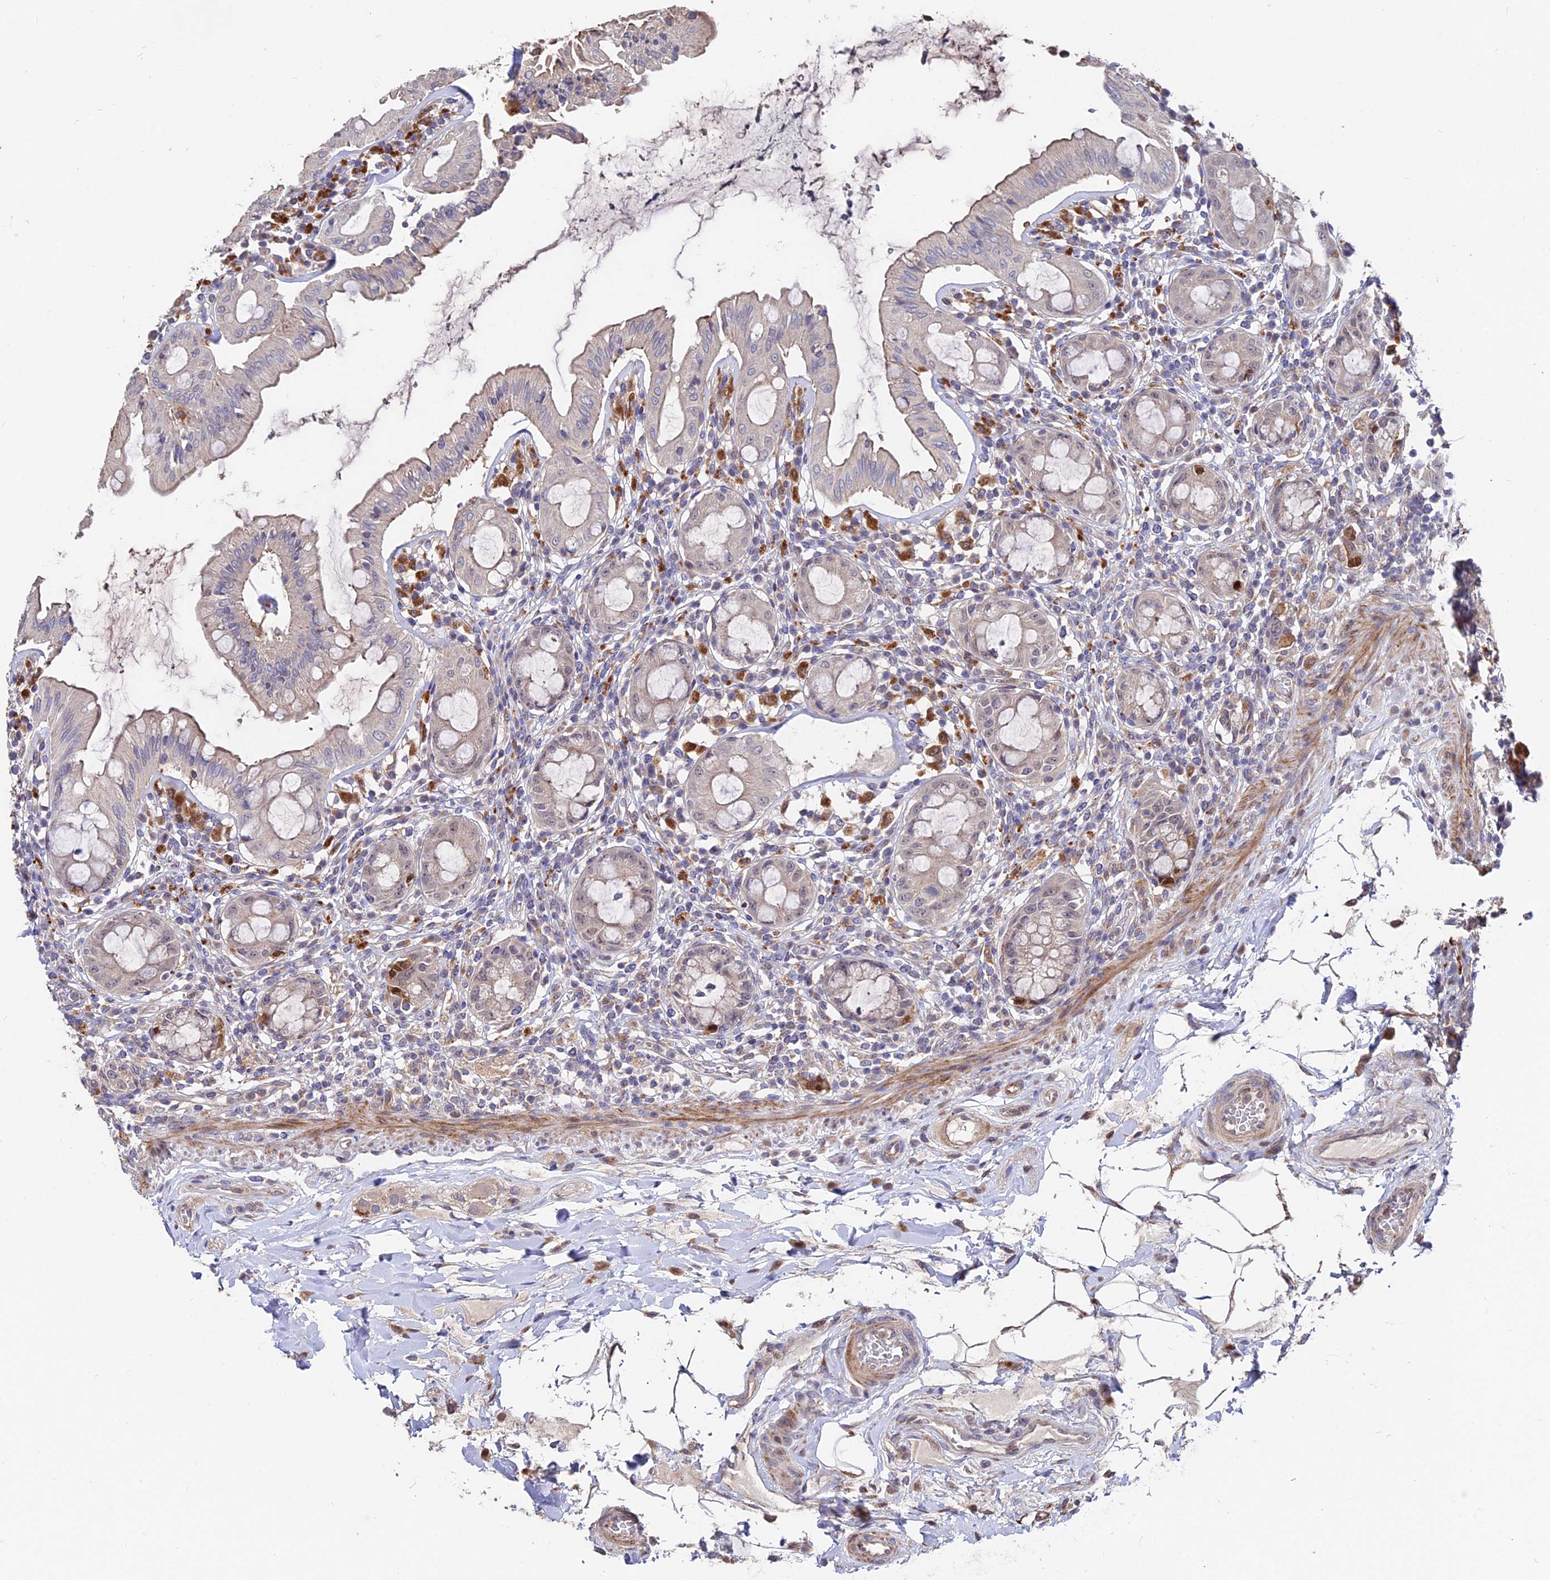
{"staining": {"intensity": "moderate", "quantity": "<25%", "location": "cytoplasmic/membranous"}, "tissue": "rectum", "cell_type": "Glandular cells", "image_type": "normal", "snomed": [{"axis": "morphology", "description": "Normal tissue, NOS"}, {"axis": "topography", "description": "Rectum"}], "caption": "DAB (3,3'-diaminobenzidine) immunohistochemical staining of normal human rectum reveals moderate cytoplasmic/membranous protein staining in approximately <25% of glandular cells. Using DAB (brown) and hematoxylin (blue) stains, captured at high magnification using brightfield microscopy.", "gene": "ACTR5", "patient": {"sex": "female", "age": 57}}